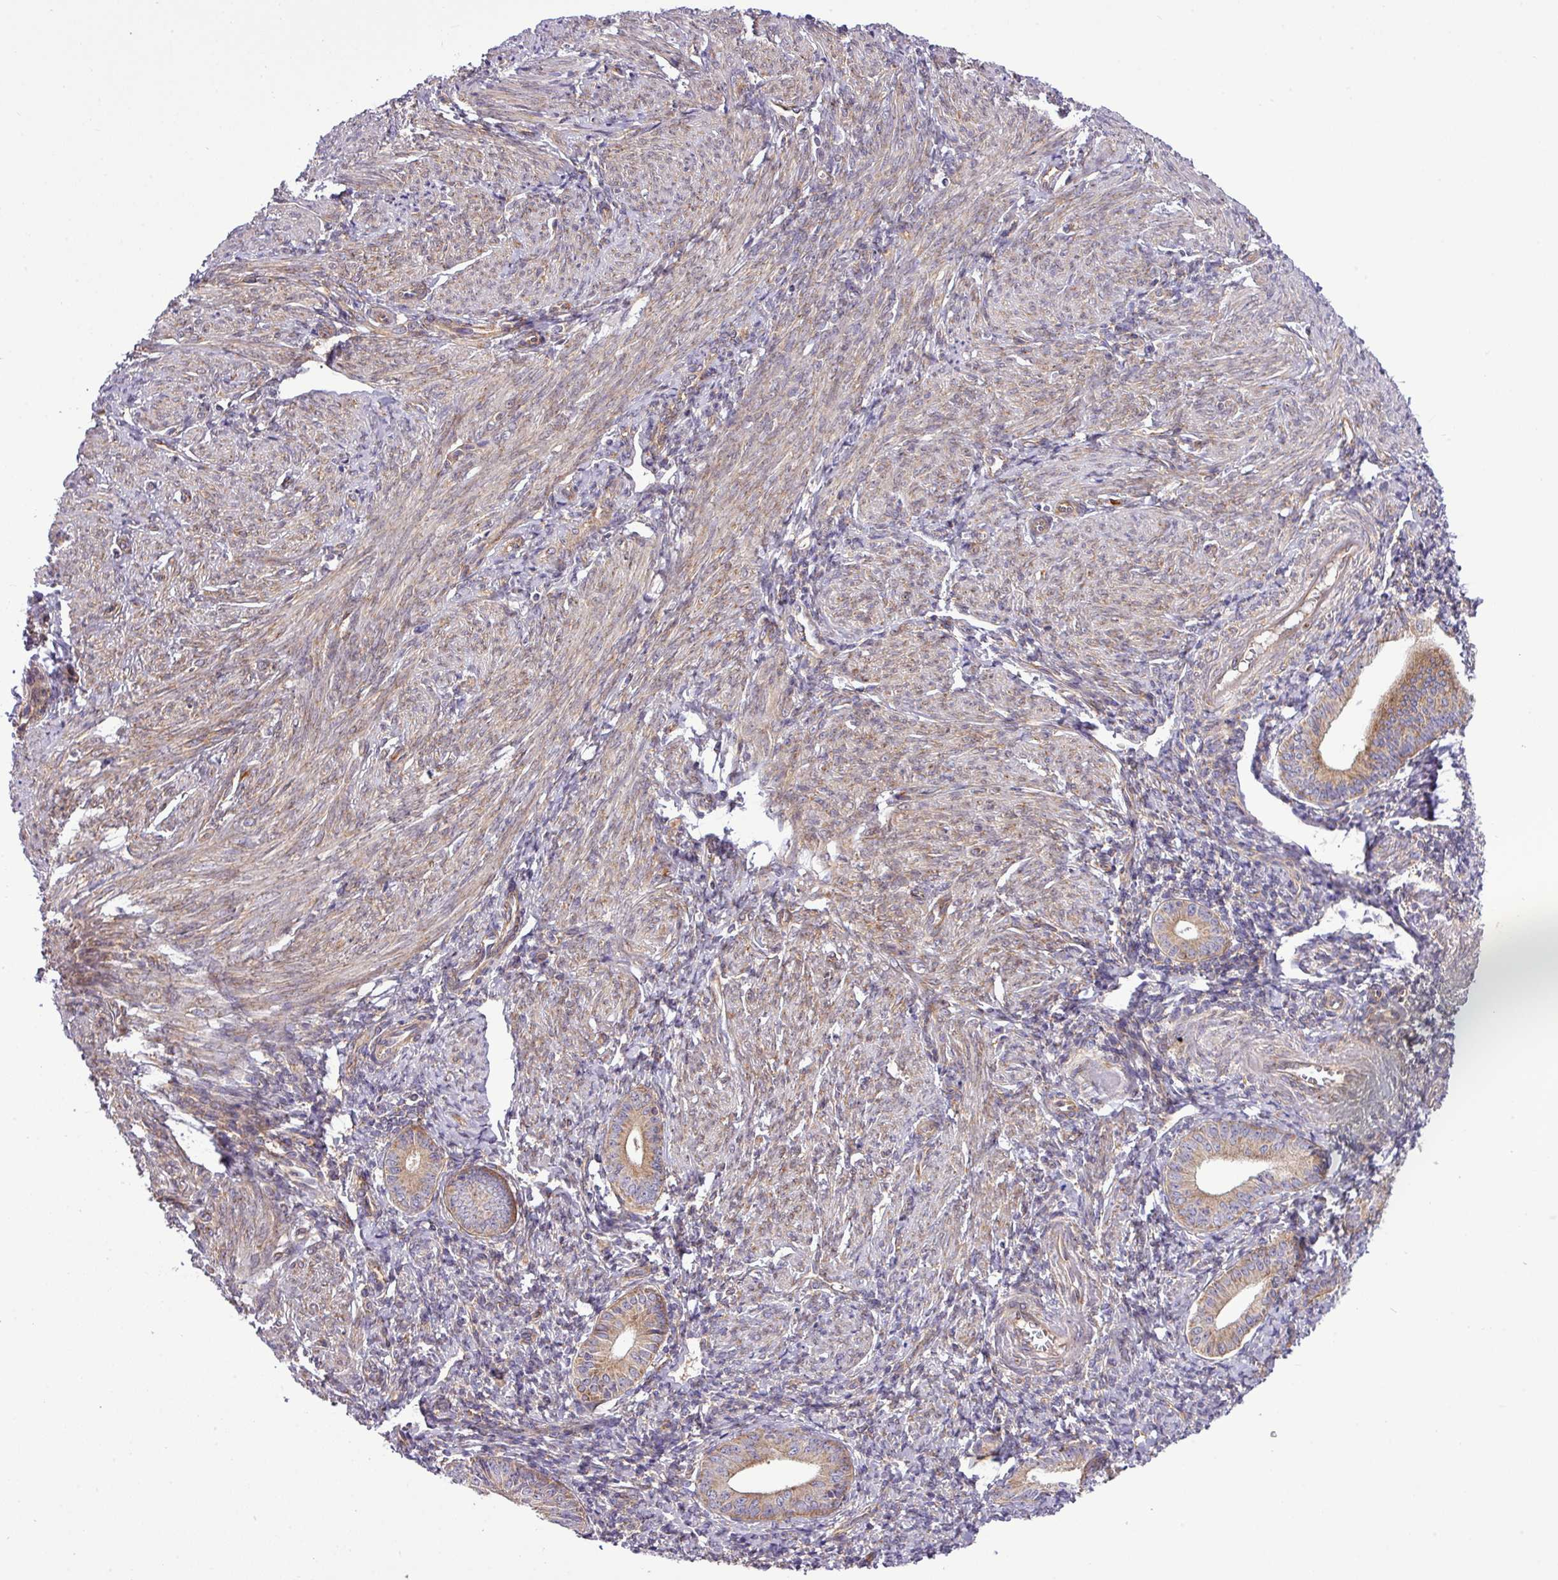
{"staining": {"intensity": "moderate", "quantity": ">75%", "location": "cytoplasmic/membranous"}, "tissue": "cervical cancer", "cell_type": "Tumor cells", "image_type": "cancer", "snomed": [{"axis": "morphology", "description": "Squamous cell carcinoma, NOS"}, {"axis": "topography", "description": "Cervix"}], "caption": "Protein expression analysis of cervical cancer reveals moderate cytoplasmic/membranous expression in about >75% of tumor cells.", "gene": "FAM222B", "patient": {"sex": "female", "age": 59}}